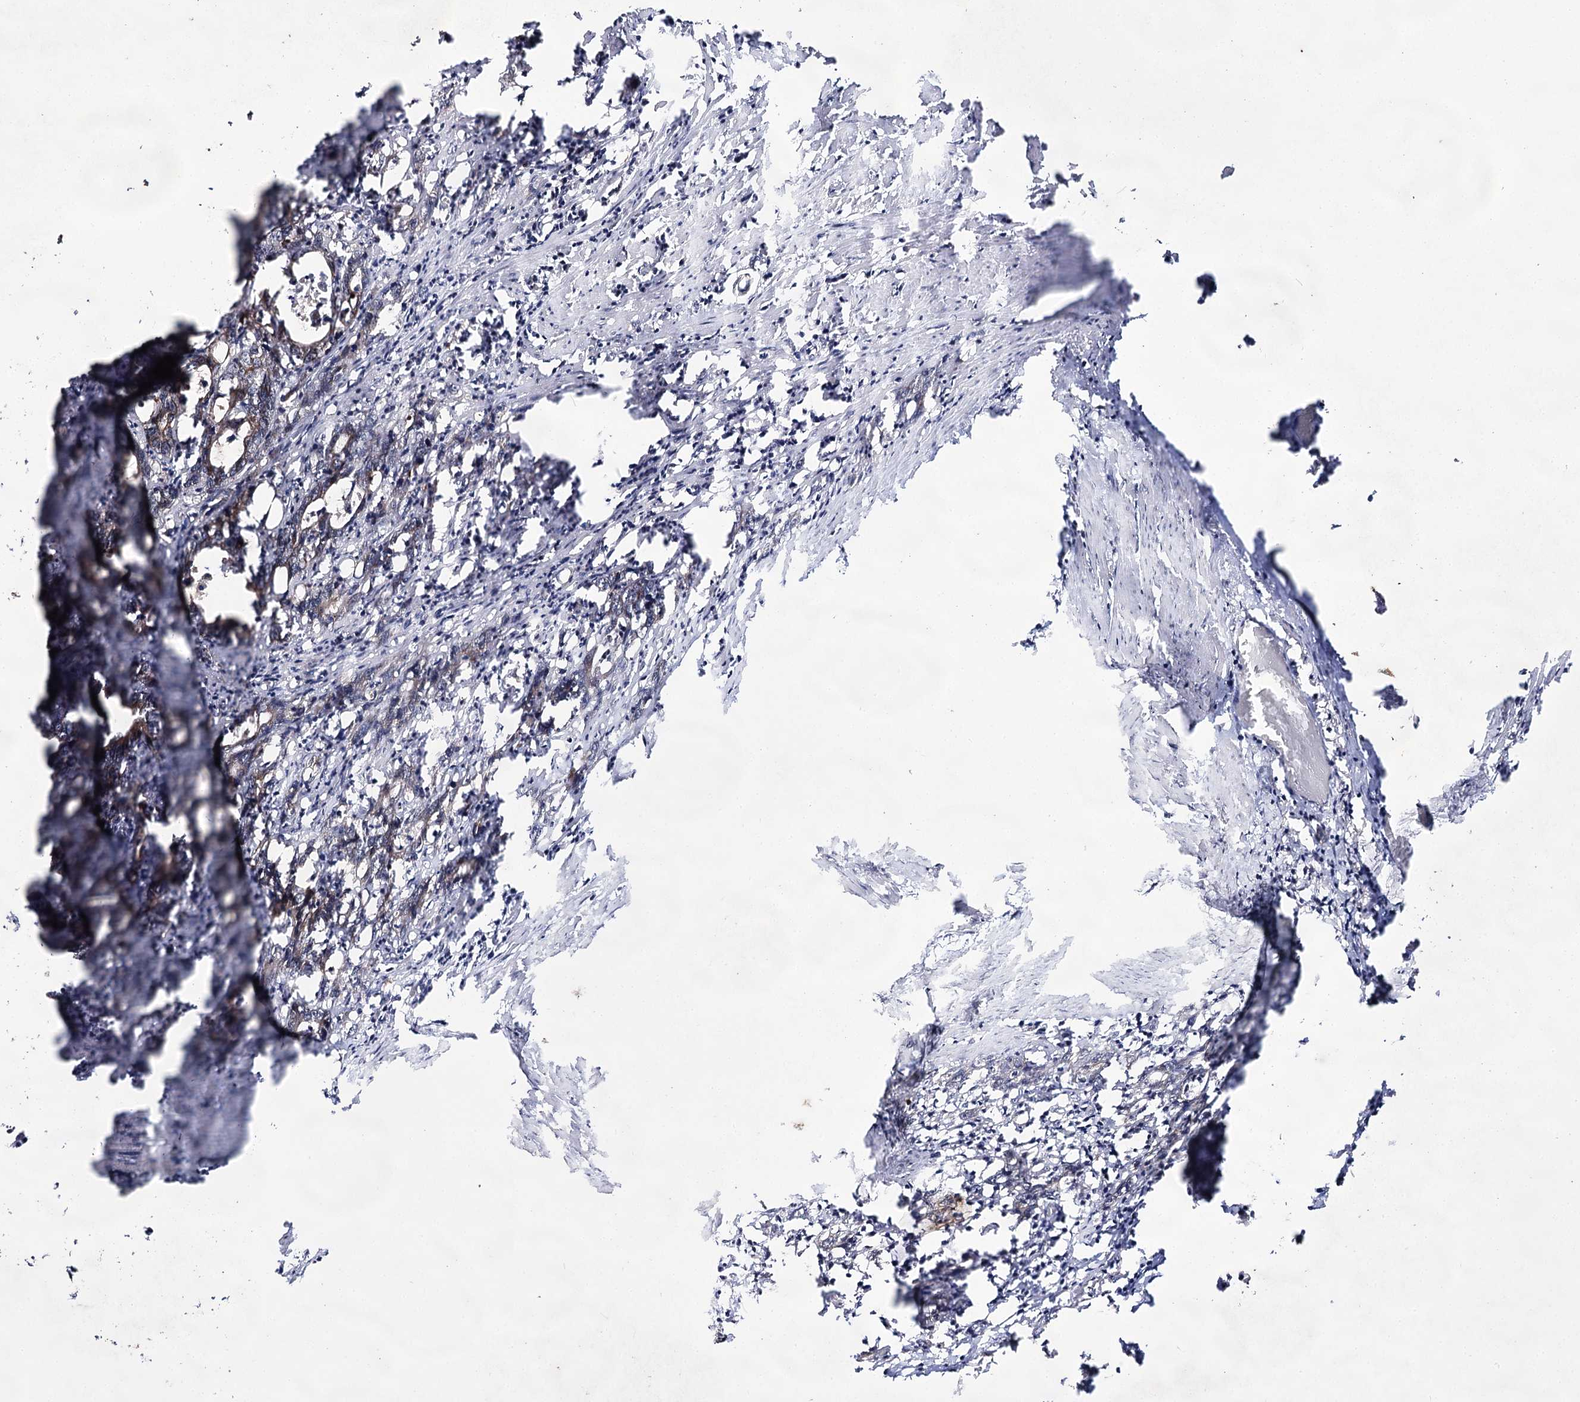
{"staining": {"intensity": "weak", "quantity": "<25%", "location": "cytoplasmic/membranous"}, "tissue": "colorectal cancer", "cell_type": "Tumor cells", "image_type": "cancer", "snomed": [{"axis": "morphology", "description": "Adenocarcinoma, NOS"}, {"axis": "topography", "description": "Colon"}], "caption": "Immunohistochemical staining of human colorectal adenocarcinoma demonstrates no significant staining in tumor cells. (Brightfield microscopy of DAB immunohistochemistry at high magnification).", "gene": "ACTR6", "patient": {"sex": "female", "age": 75}}